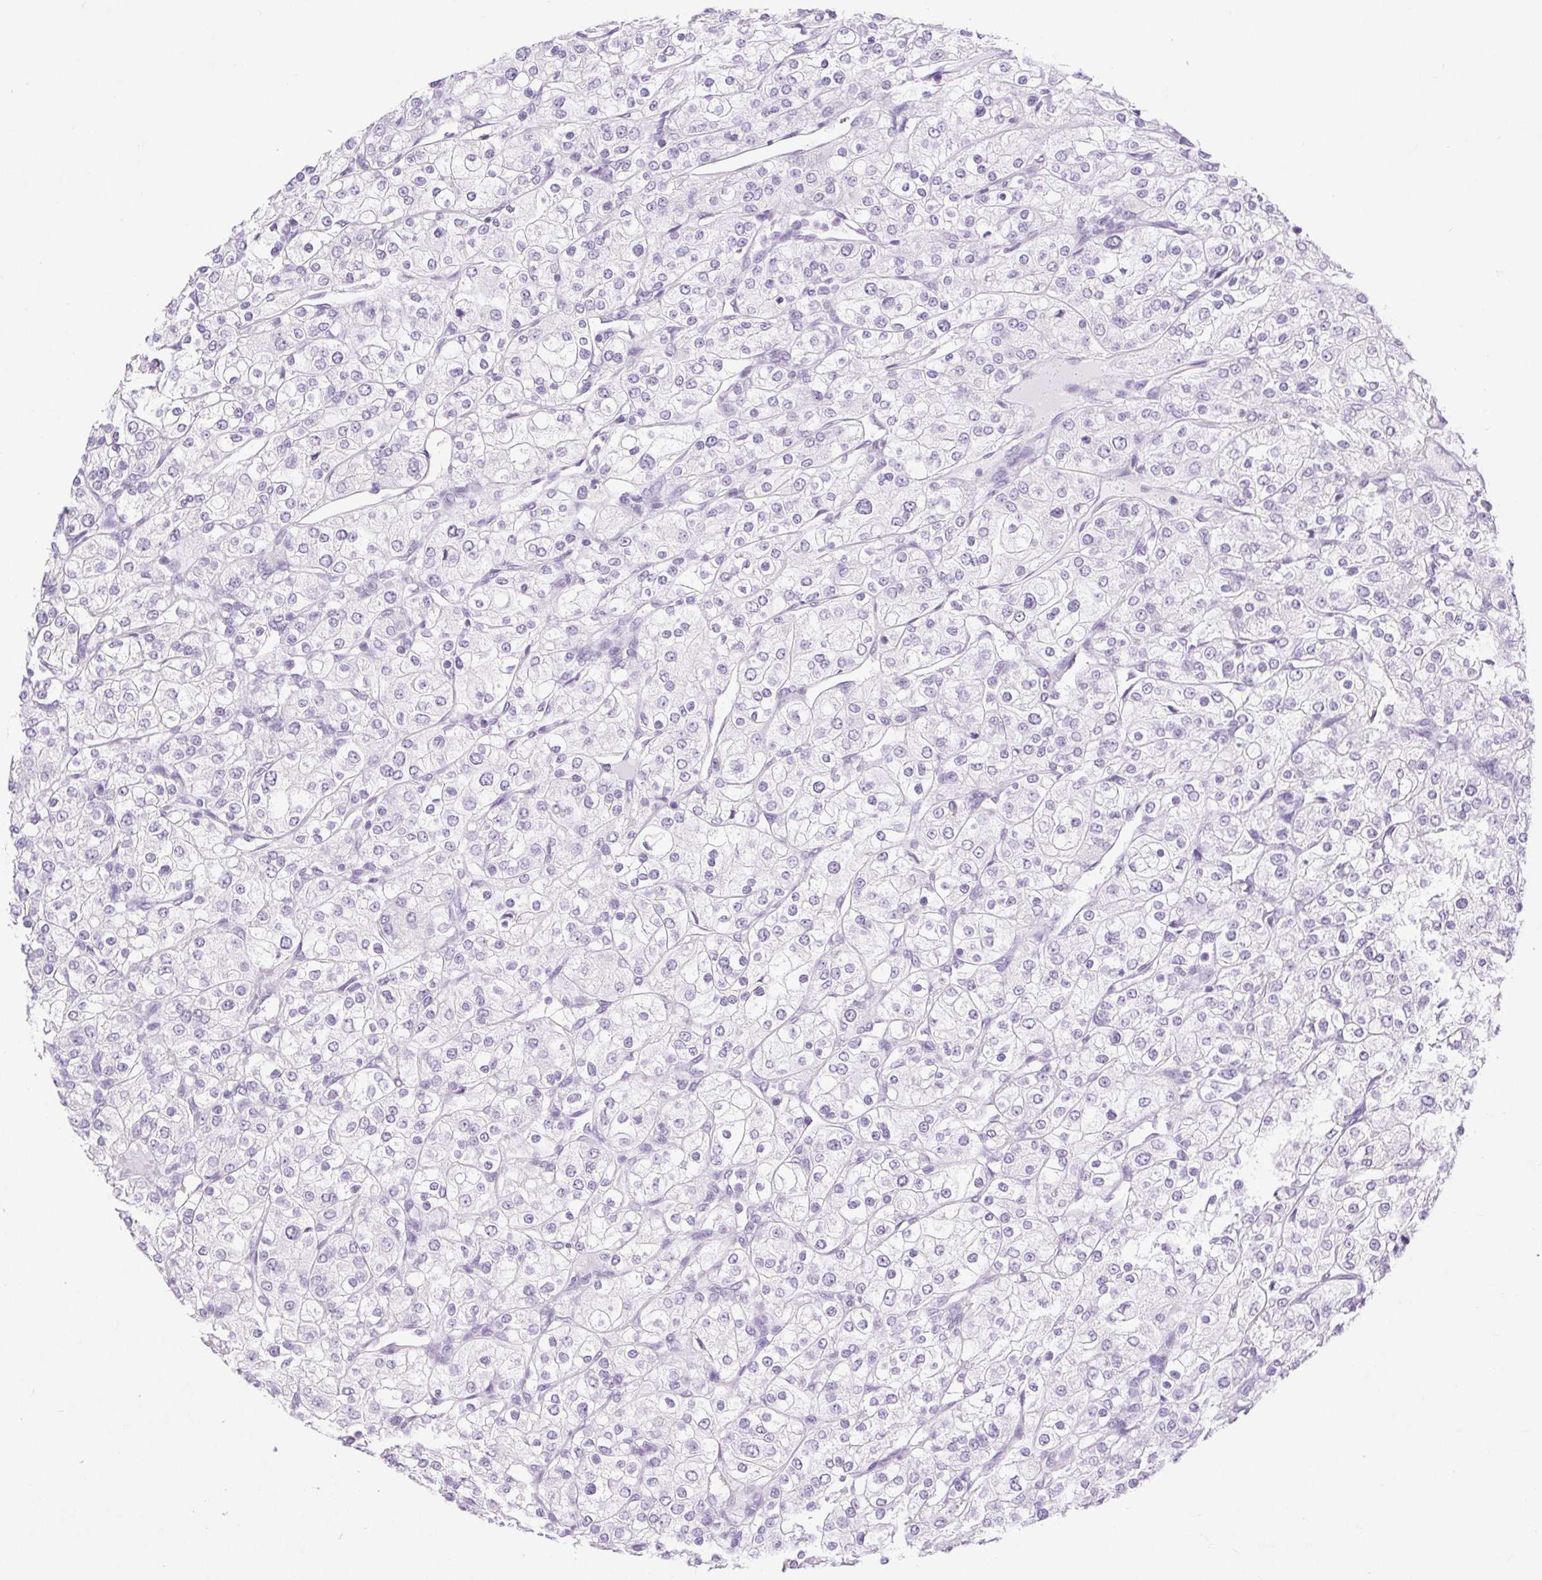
{"staining": {"intensity": "negative", "quantity": "none", "location": "none"}, "tissue": "renal cancer", "cell_type": "Tumor cells", "image_type": "cancer", "snomed": [{"axis": "morphology", "description": "Adenocarcinoma, NOS"}, {"axis": "topography", "description": "Kidney"}], "caption": "Immunohistochemistry of human renal adenocarcinoma displays no staining in tumor cells.", "gene": "BCAS1", "patient": {"sex": "male", "age": 80}}